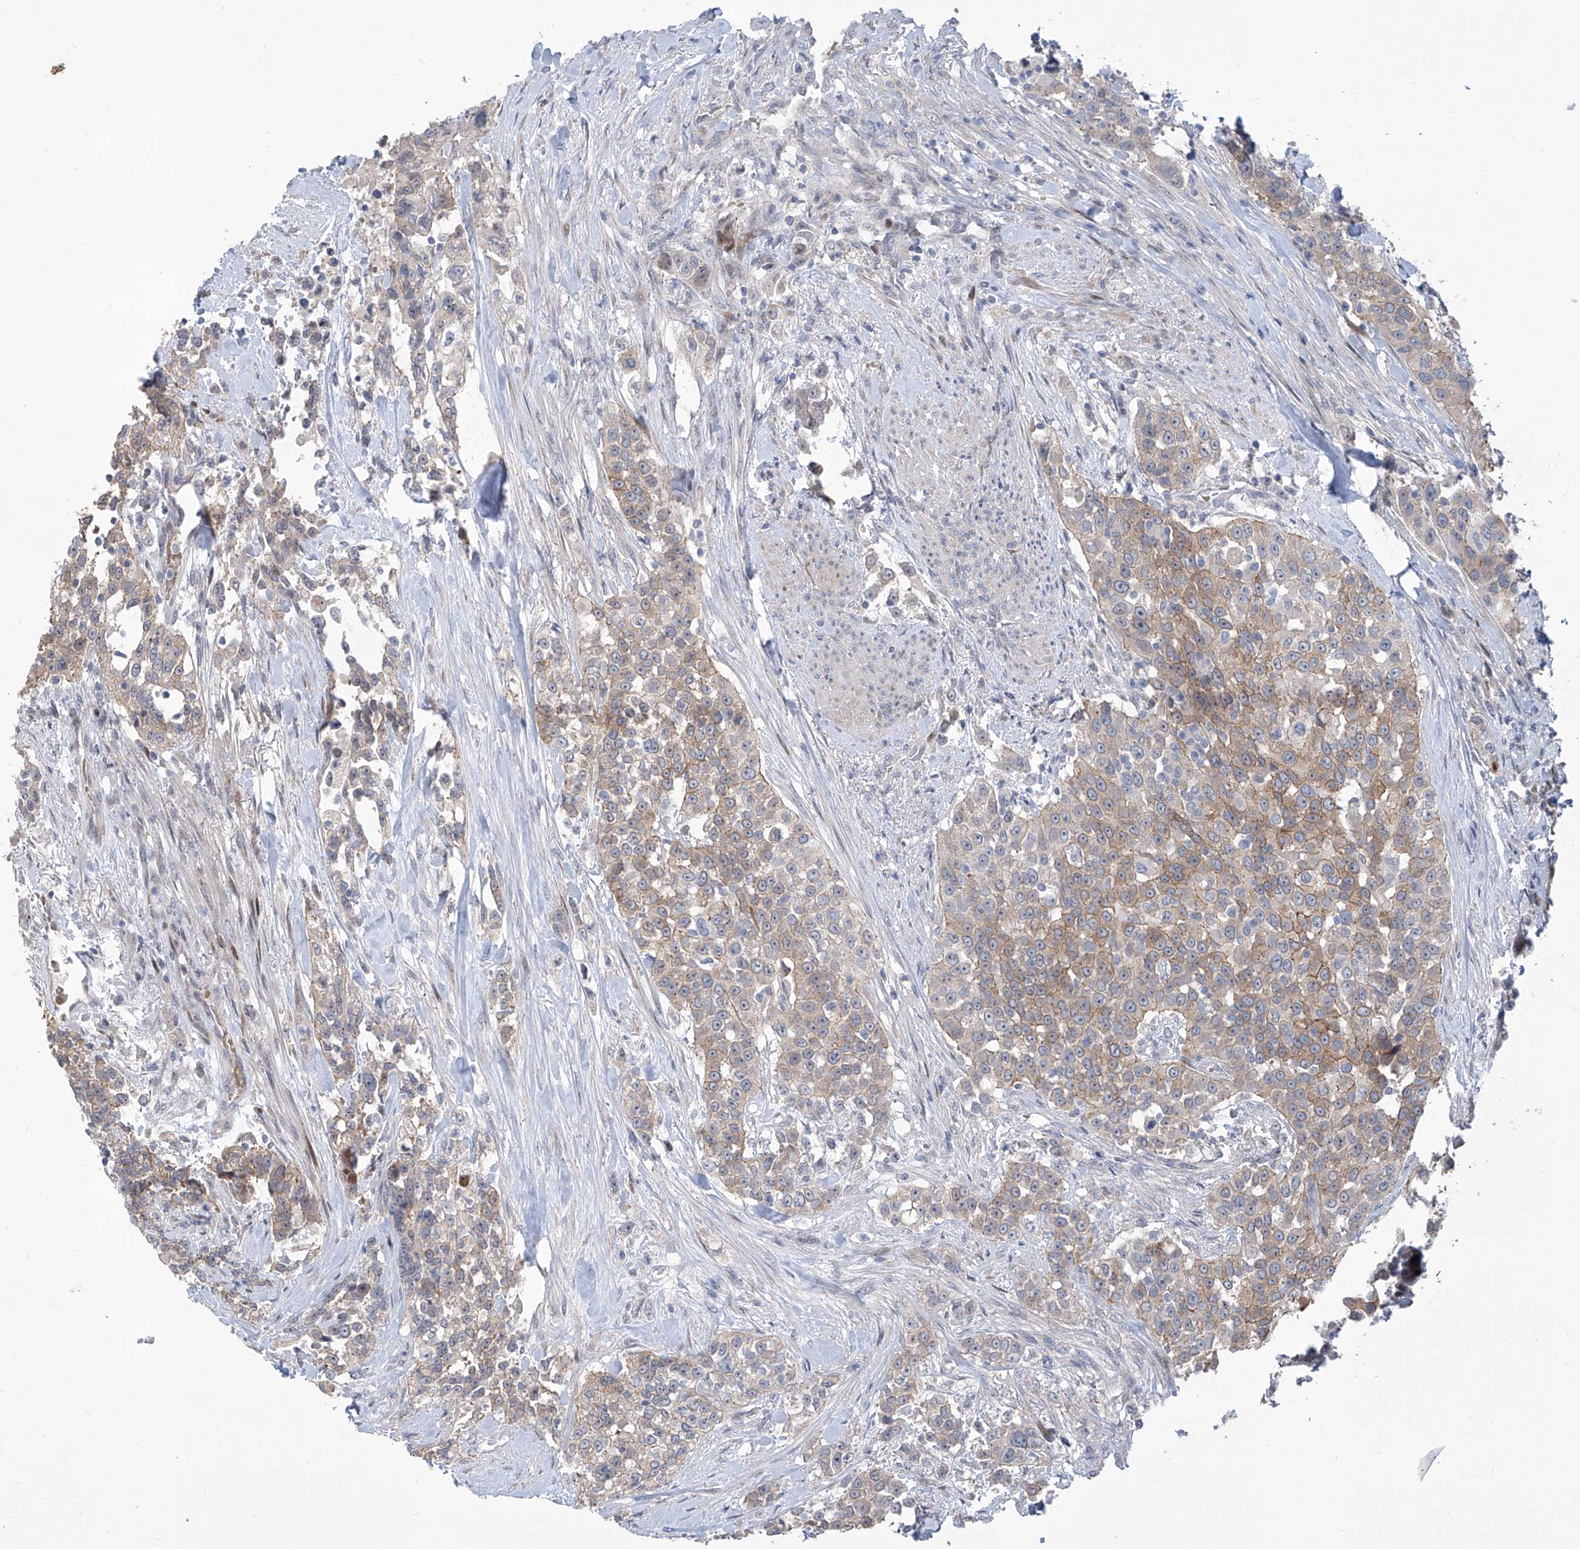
{"staining": {"intensity": "weak", "quantity": ">75%", "location": "cytoplasmic/membranous"}, "tissue": "urothelial cancer", "cell_type": "Tumor cells", "image_type": "cancer", "snomed": [{"axis": "morphology", "description": "Urothelial carcinoma, High grade"}, {"axis": "topography", "description": "Urinary bladder"}], "caption": "Immunohistochemical staining of human urothelial carcinoma (high-grade) exhibits low levels of weak cytoplasmic/membranous staining in about >75% of tumor cells.", "gene": "LRRC1", "patient": {"sex": "female", "age": 80}}